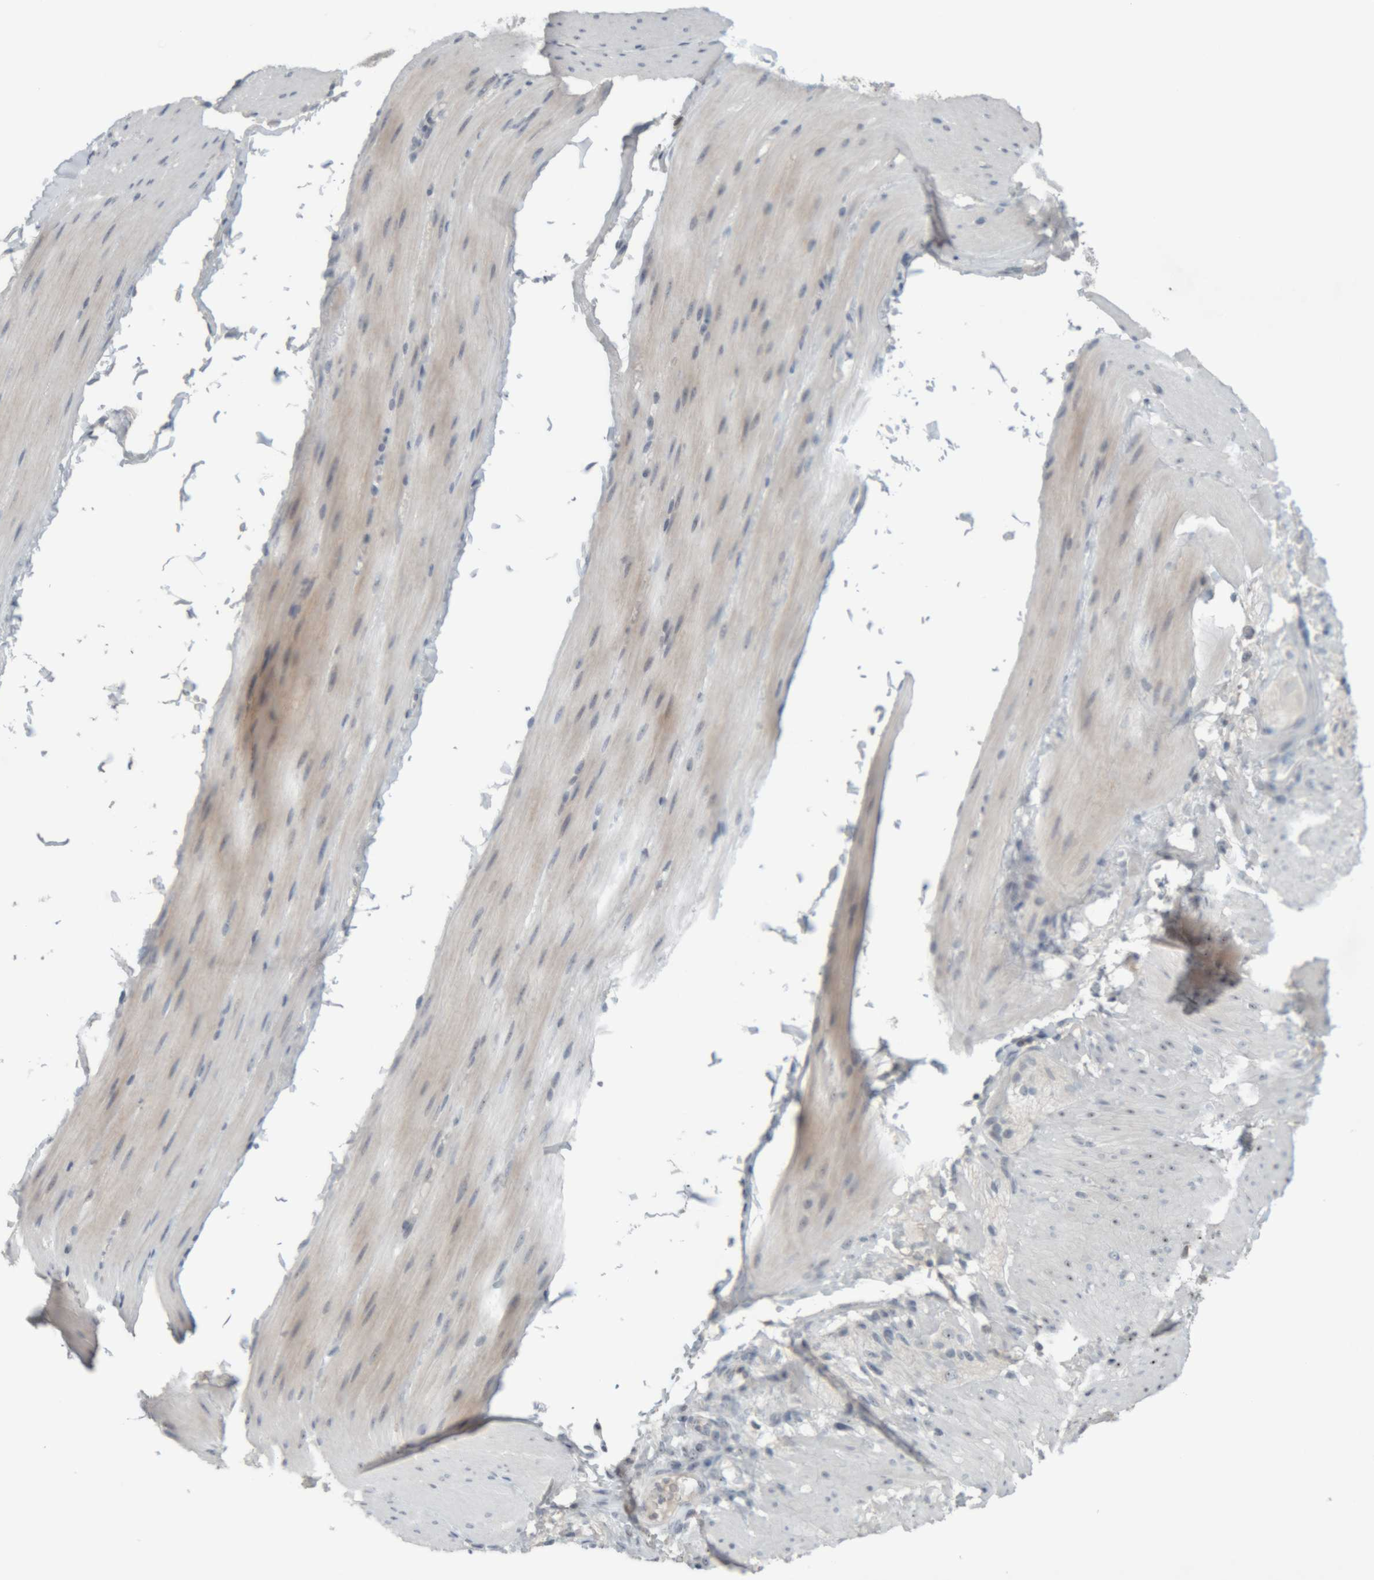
{"staining": {"intensity": "weak", "quantity": "<25%", "location": "cytoplasmic/membranous"}, "tissue": "smooth muscle", "cell_type": "Smooth muscle cells", "image_type": "normal", "snomed": [{"axis": "morphology", "description": "Normal tissue, NOS"}, {"axis": "topography", "description": "Smooth muscle"}, {"axis": "topography", "description": "Small intestine"}], "caption": "A high-resolution photomicrograph shows immunohistochemistry (IHC) staining of normal smooth muscle, which displays no significant expression in smooth muscle cells.", "gene": "RPF1", "patient": {"sex": "female", "age": 84}}